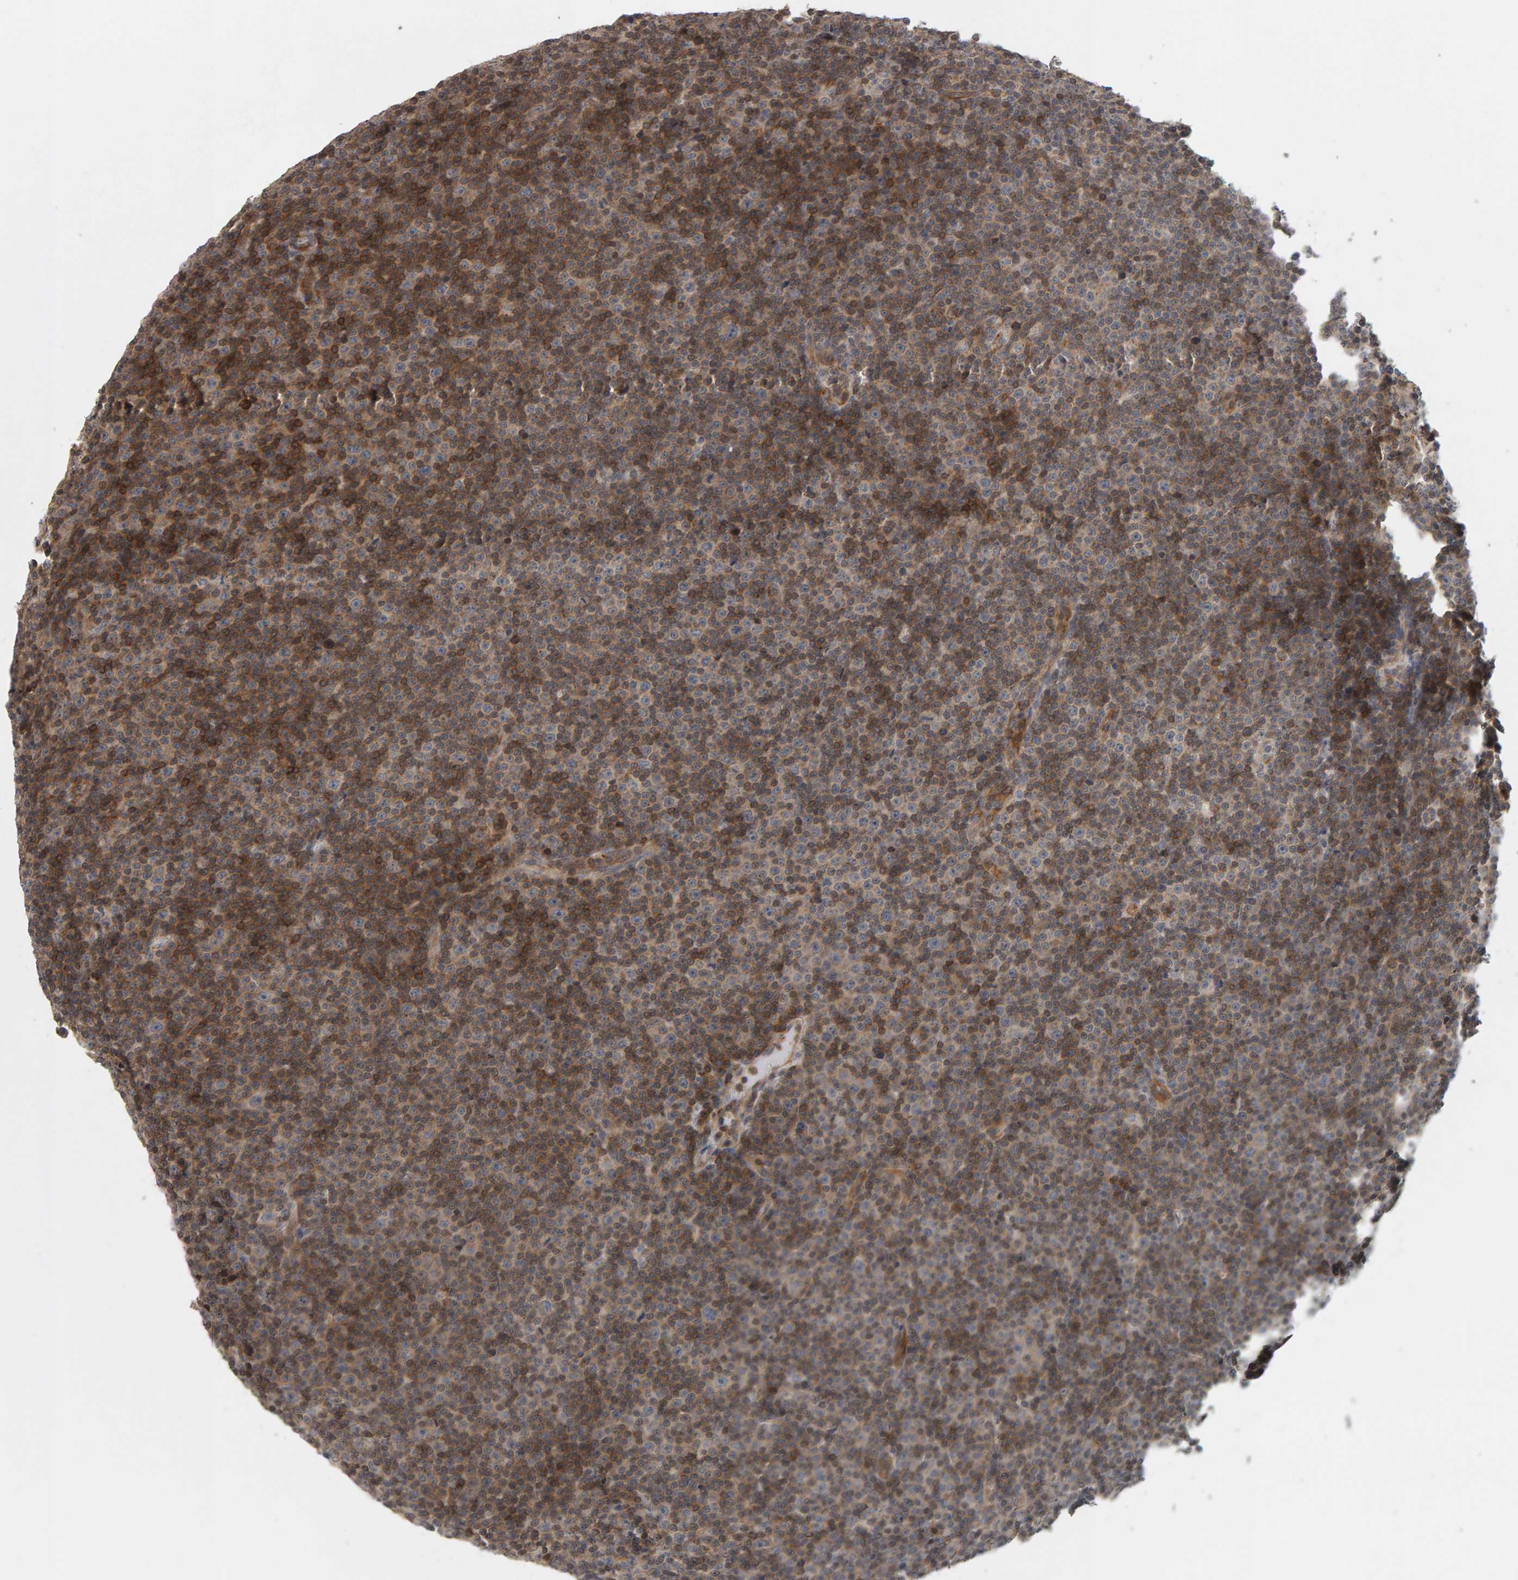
{"staining": {"intensity": "moderate", "quantity": "25%-75%", "location": "cytoplasmic/membranous"}, "tissue": "lymphoma", "cell_type": "Tumor cells", "image_type": "cancer", "snomed": [{"axis": "morphology", "description": "Malignant lymphoma, non-Hodgkin's type, Low grade"}, {"axis": "topography", "description": "Lymph node"}], "caption": "Immunohistochemistry of human lymphoma exhibits medium levels of moderate cytoplasmic/membranous expression in approximately 25%-75% of tumor cells. (Stains: DAB (3,3'-diaminobenzidine) in brown, nuclei in blue, Microscopy: brightfield microscopy at high magnification).", "gene": "TEFM", "patient": {"sex": "female", "age": 67}}